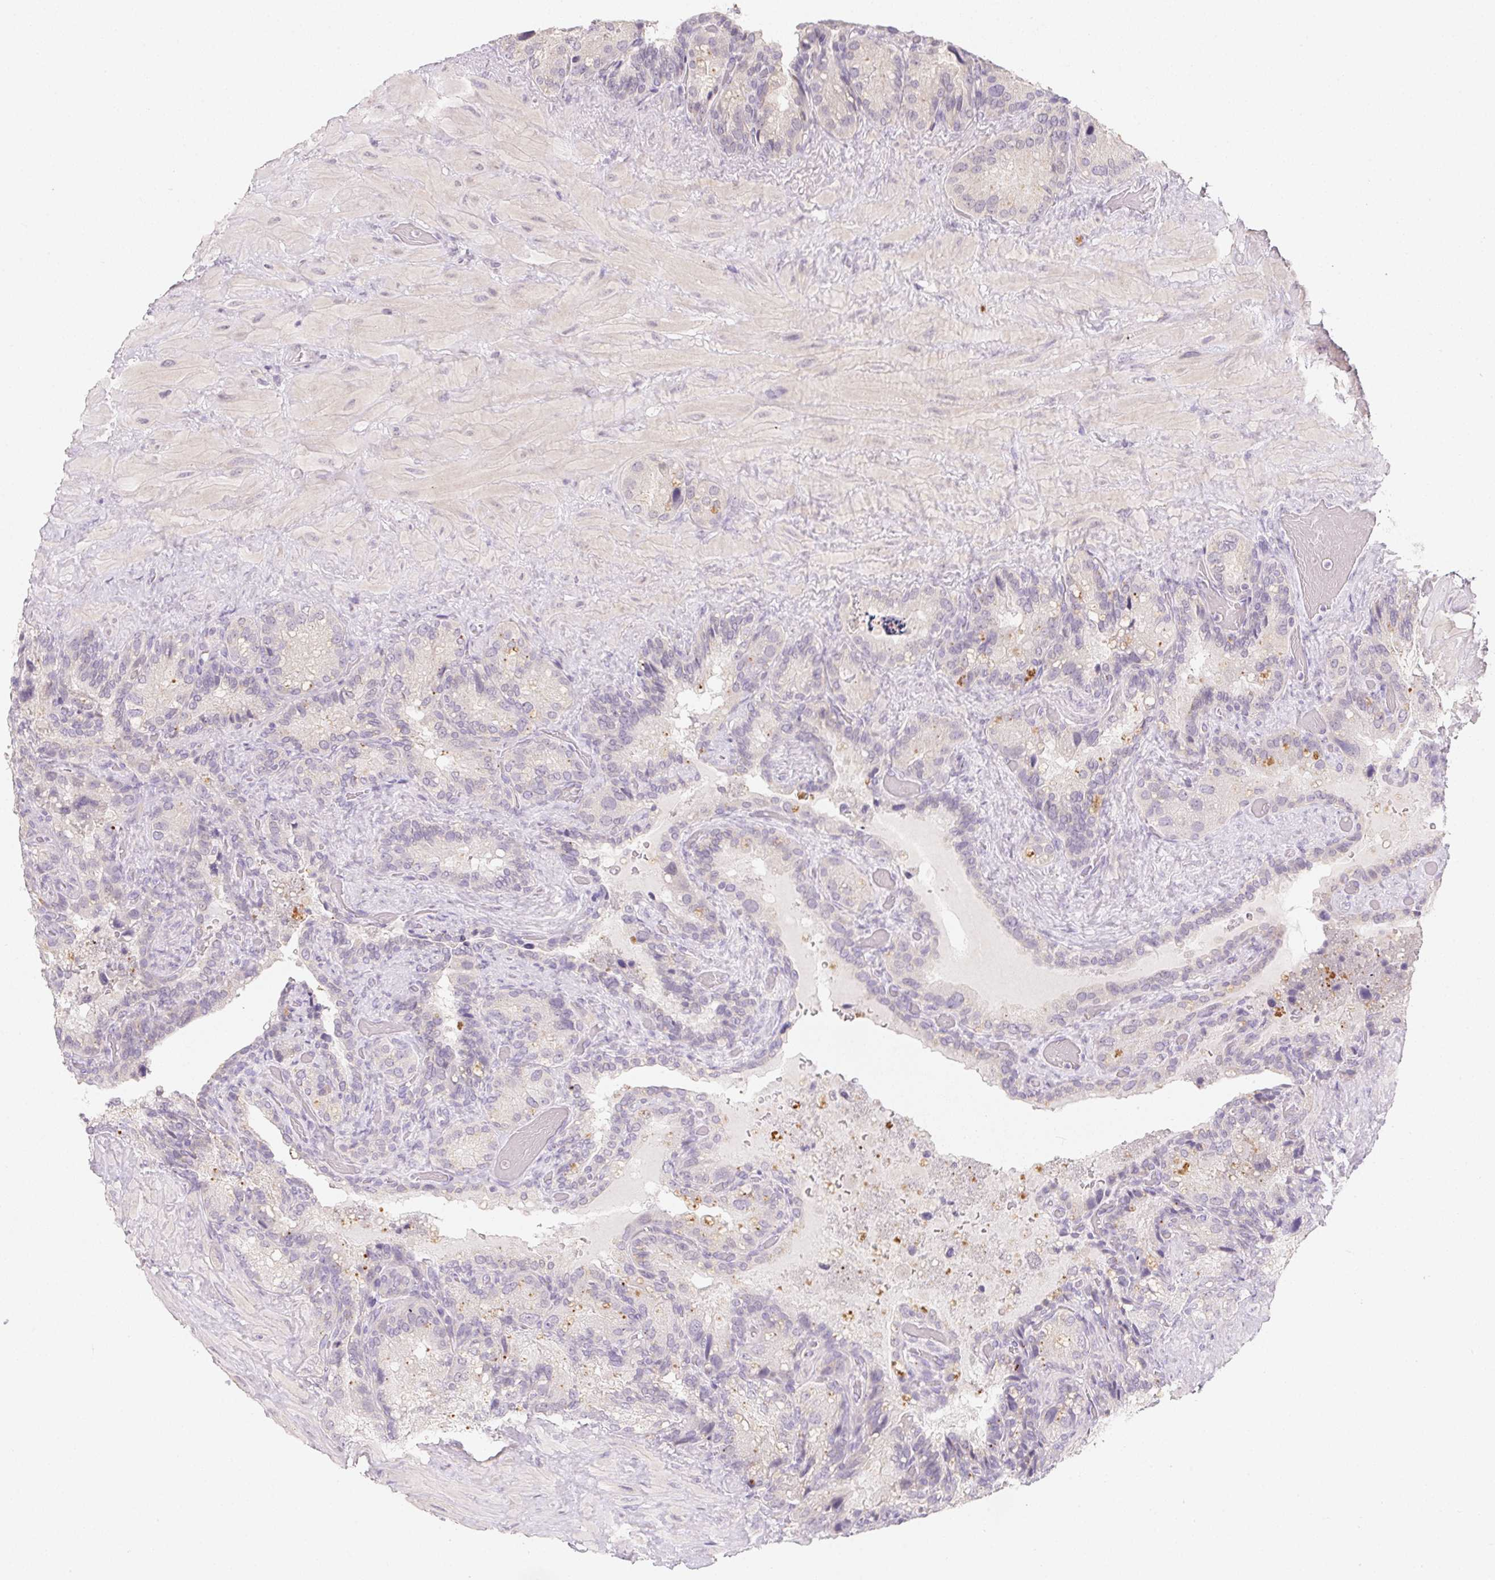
{"staining": {"intensity": "moderate", "quantity": "<25%", "location": "cytoplasmic/membranous"}, "tissue": "seminal vesicle", "cell_type": "Glandular cells", "image_type": "normal", "snomed": [{"axis": "morphology", "description": "Normal tissue, NOS"}, {"axis": "topography", "description": "Seminal veicle"}], "caption": "Protein expression by immunohistochemistry (IHC) demonstrates moderate cytoplasmic/membranous expression in approximately <25% of glandular cells in normal seminal vesicle.", "gene": "SLC6A18", "patient": {"sex": "male", "age": 60}}